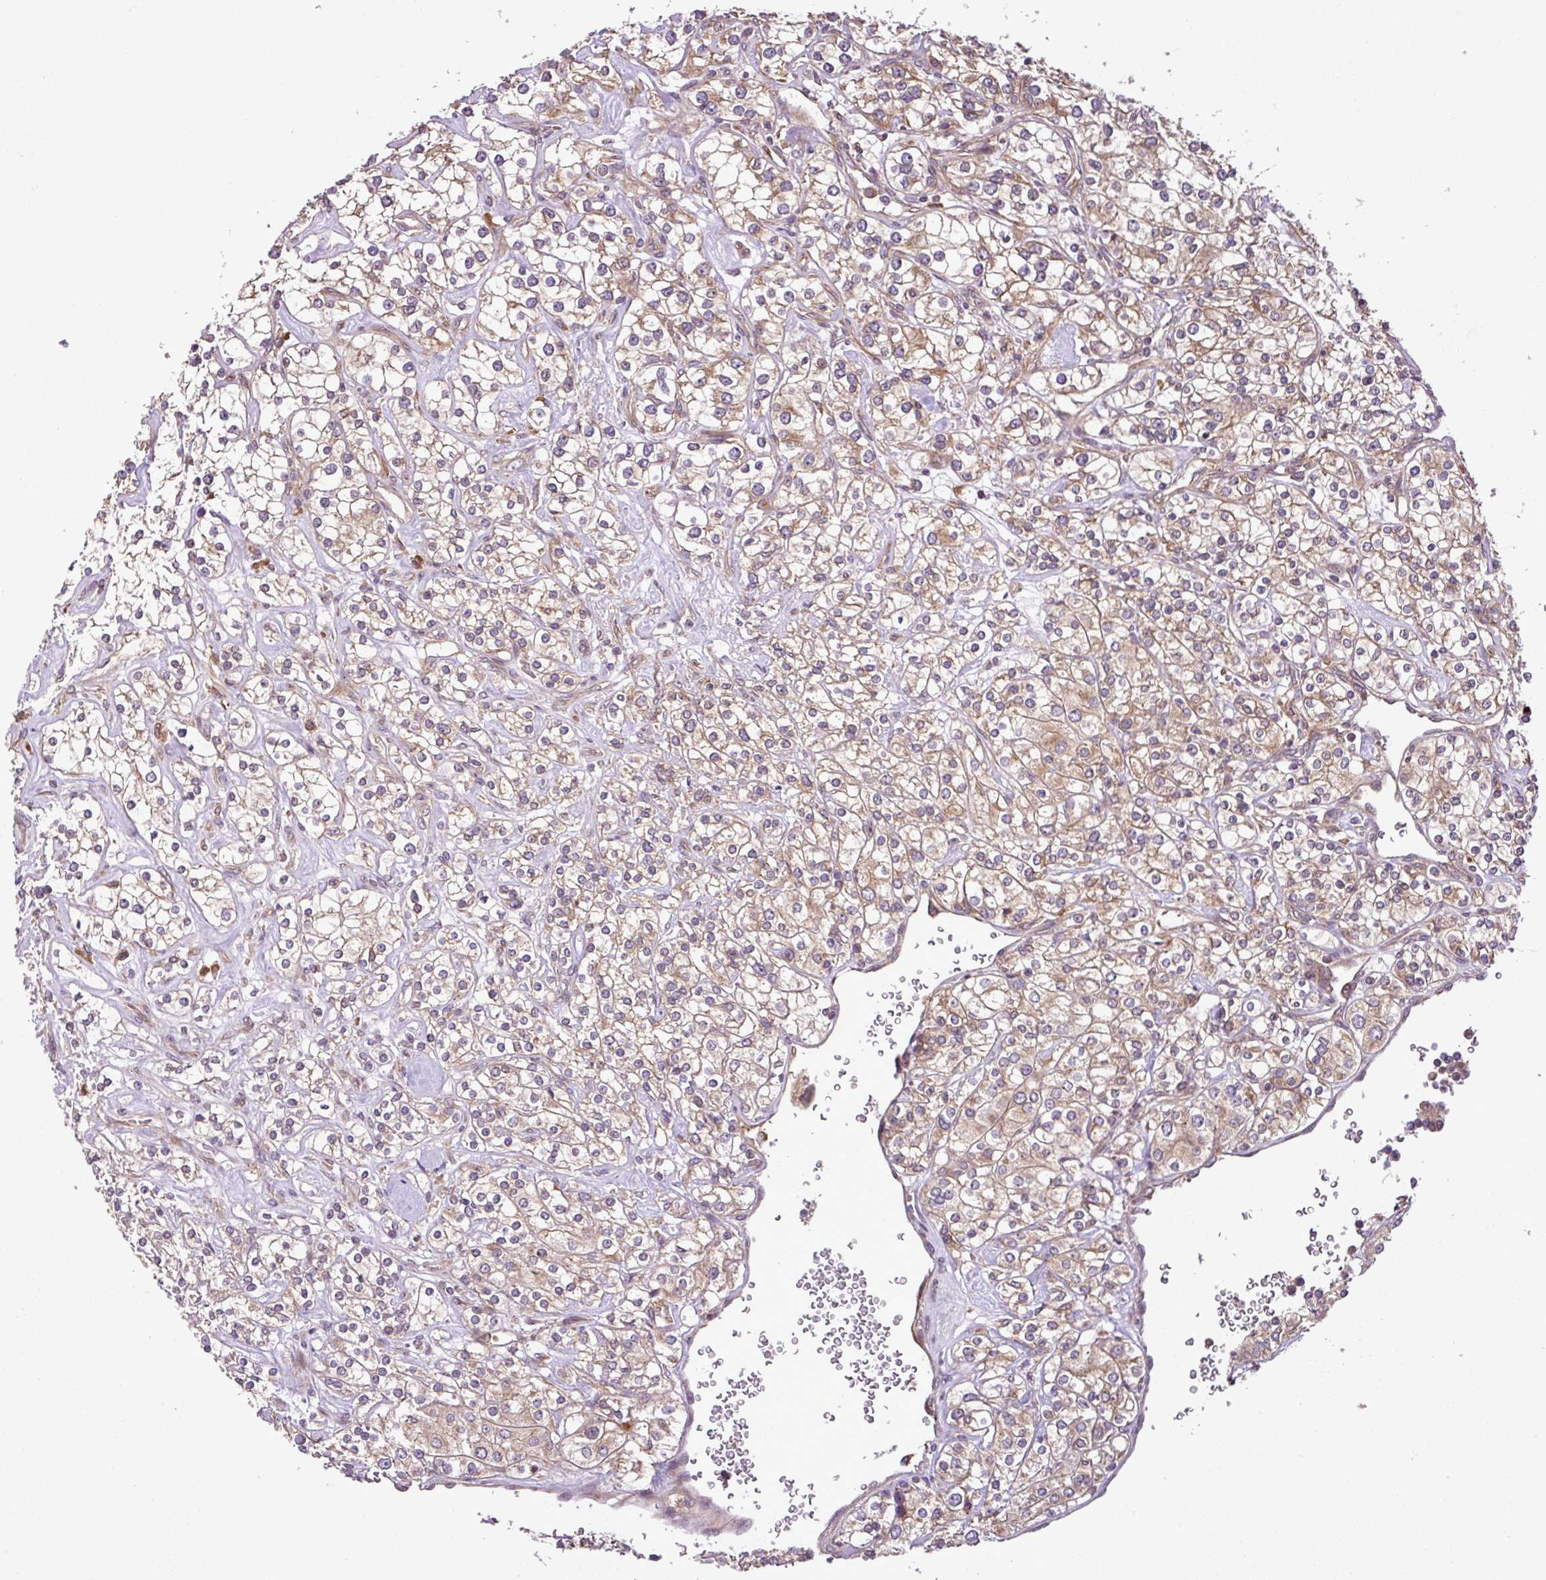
{"staining": {"intensity": "moderate", "quantity": ">75%", "location": "cytoplasmic/membranous"}, "tissue": "renal cancer", "cell_type": "Tumor cells", "image_type": "cancer", "snomed": [{"axis": "morphology", "description": "Adenocarcinoma, NOS"}, {"axis": "topography", "description": "Kidney"}], "caption": "Brown immunohistochemical staining in renal adenocarcinoma exhibits moderate cytoplasmic/membranous positivity in approximately >75% of tumor cells.", "gene": "DLGAP4", "patient": {"sex": "male", "age": 77}}